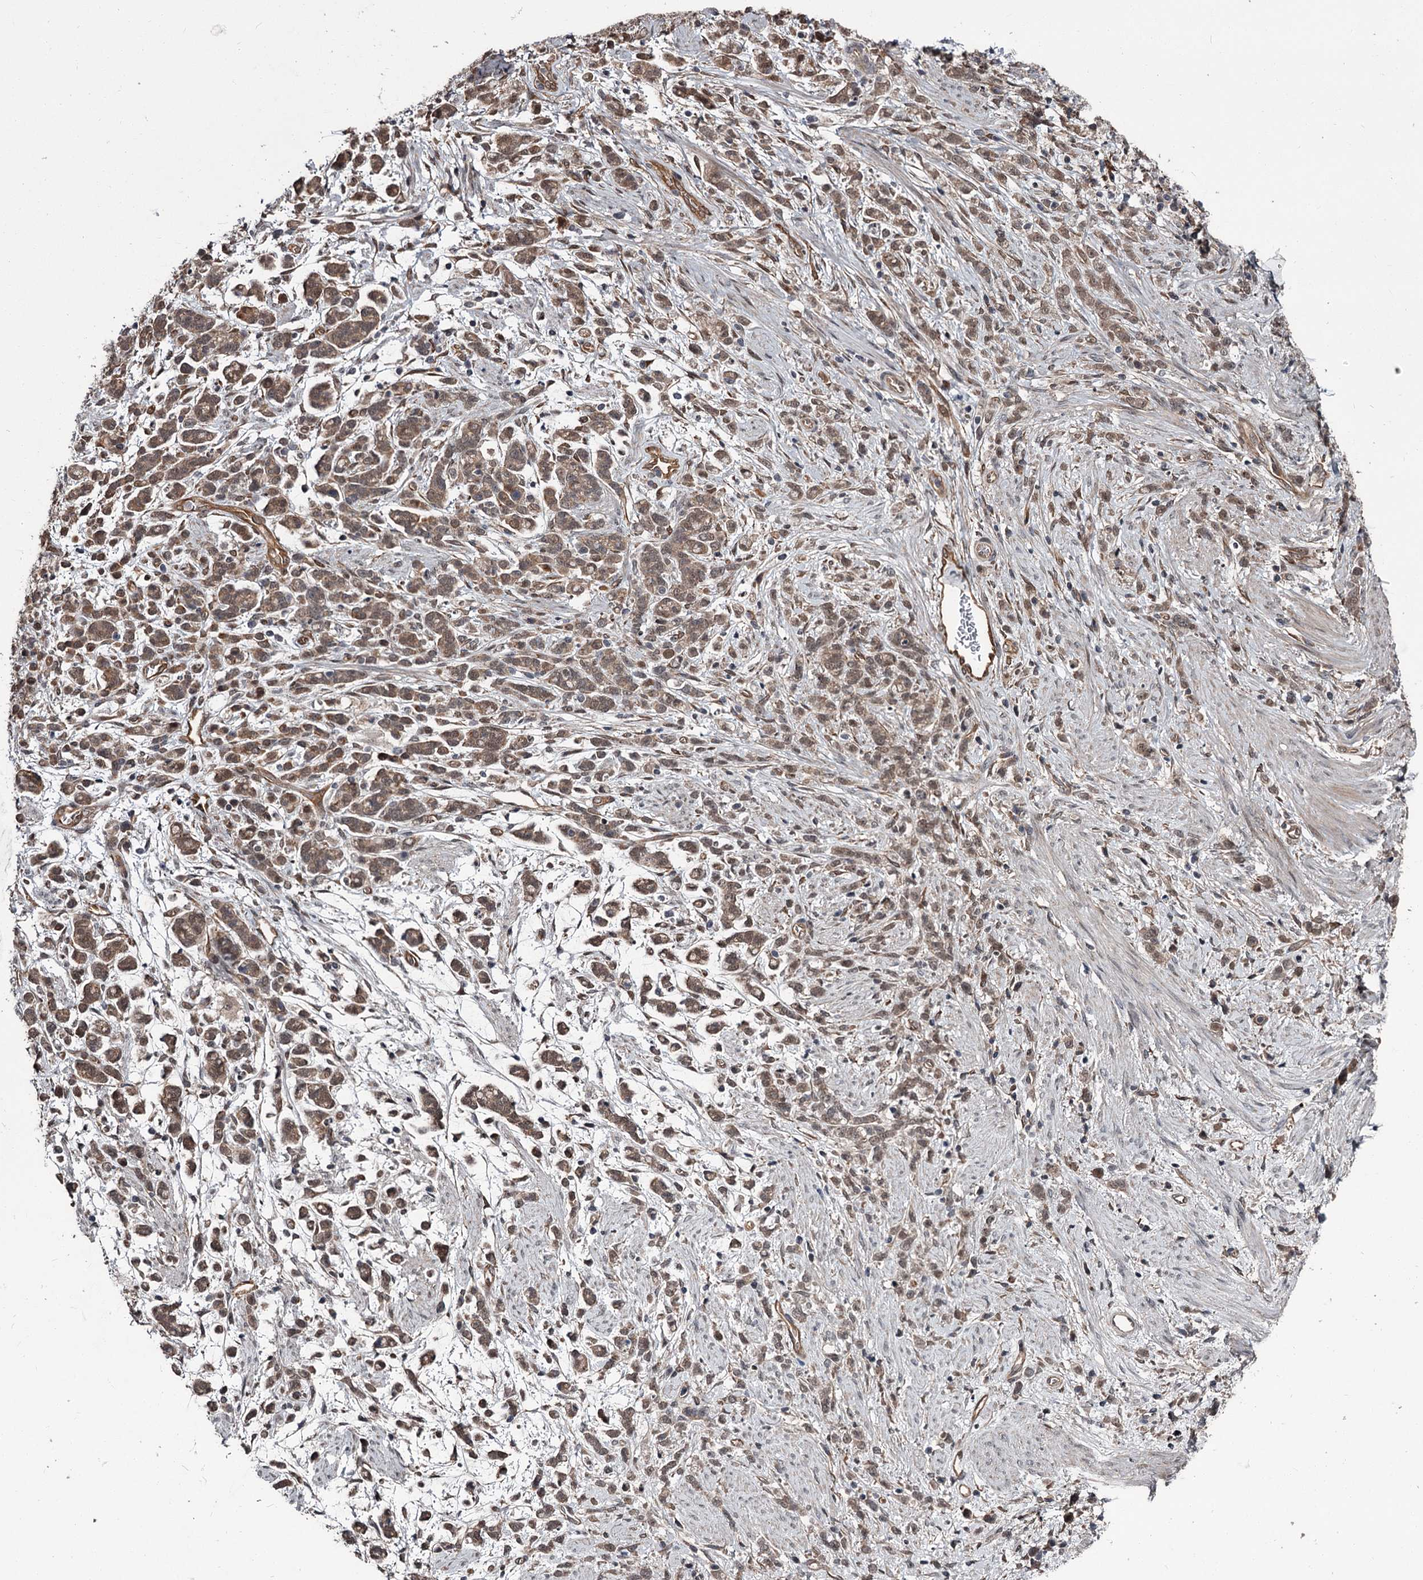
{"staining": {"intensity": "weak", "quantity": ">75%", "location": "cytoplasmic/membranous"}, "tissue": "stomach cancer", "cell_type": "Tumor cells", "image_type": "cancer", "snomed": [{"axis": "morphology", "description": "Adenocarcinoma, NOS"}, {"axis": "topography", "description": "Stomach"}], "caption": "Human stomach cancer (adenocarcinoma) stained with a brown dye demonstrates weak cytoplasmic/membranous positive positivity in about >75% of tumor cells.", "gene": "CDC42EP2", "patient": {"sex": "female", "age": 60}}